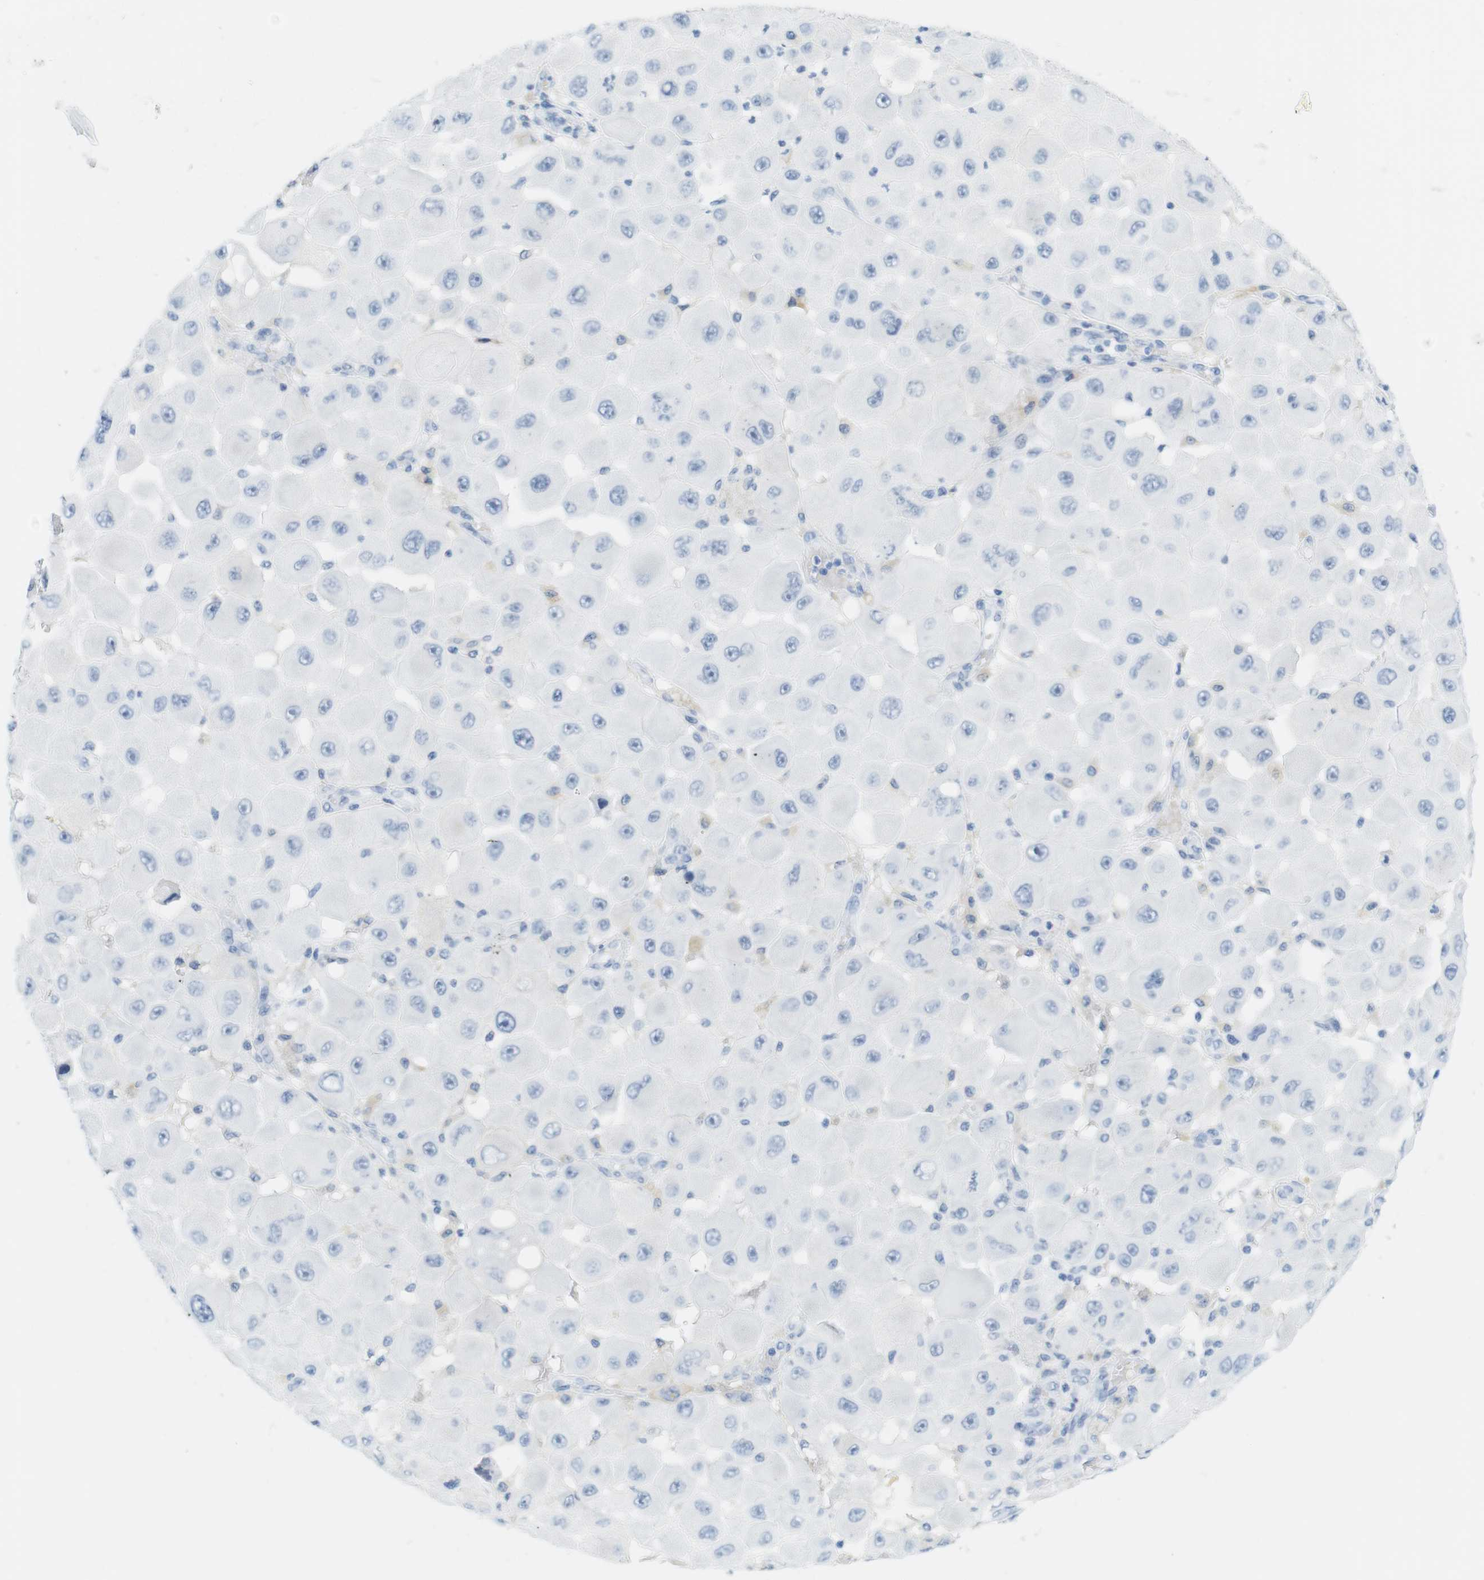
{"staining": {"intensity": "negative", "quantity": "none", "location": "none"}, "tissue": "melanoma", "cell_type": "Tumor cells", "image_type": "cancer", "snomed": [{"axis": "morphology", "description": "Malignant melanoma, NOS"}, {"axis": "topography", "description": "Skin"}], "caption": "A photomicrograph of human malignant melanoma is negative for staining in tumor cells.", "gene": "TNNT2", "patient": {"sex": "female", "age": 81}}